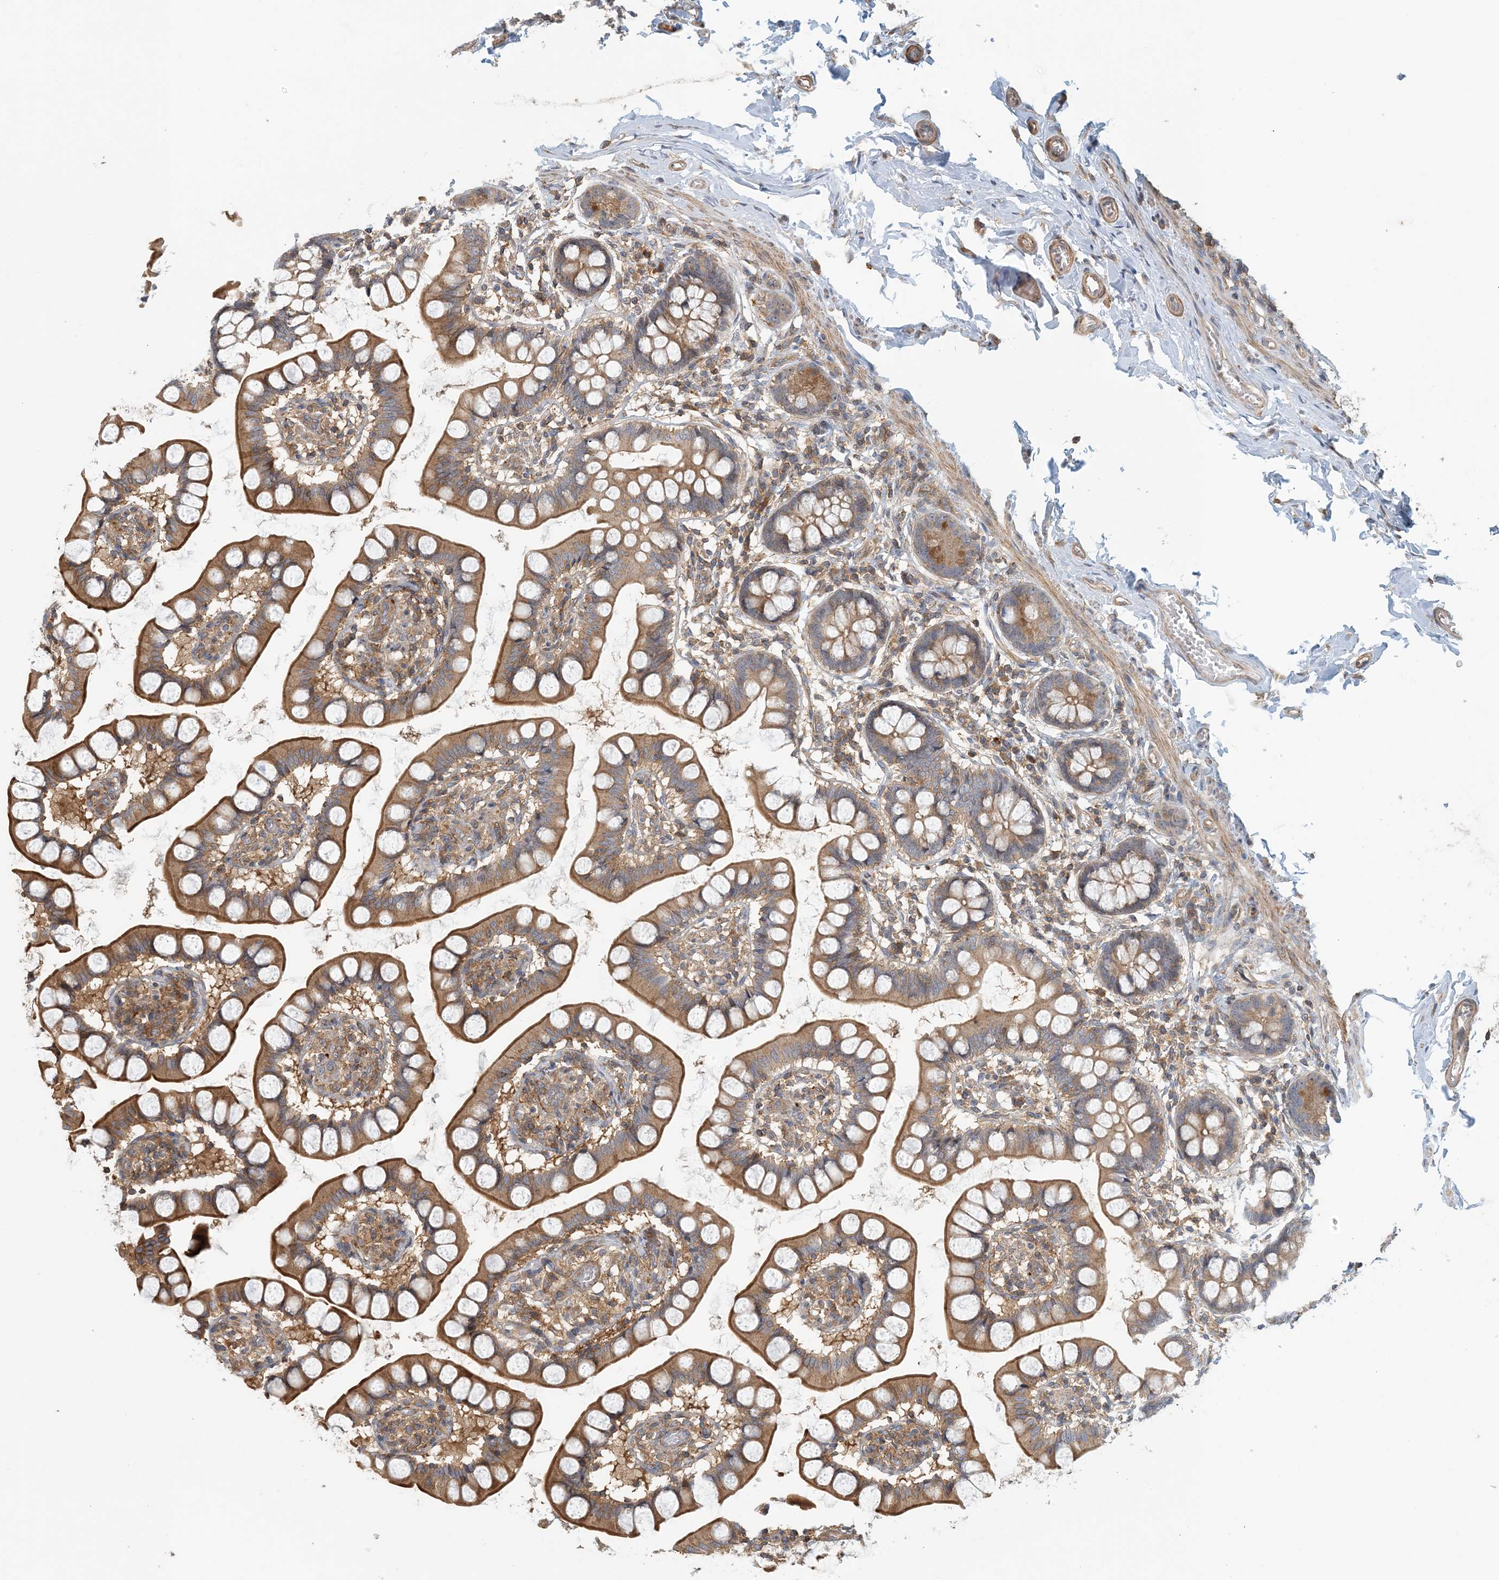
{"staining": {"intensity": "moderate", "quantity": ">75%", "location": "cytoplasmic/membranous"}, "tissue": "small intestine", "cell_type": "Glandular cells", "image_type": "normal", "snomed": [{"axis": "morphology", "description": "Normal tissue, NOS"}, {"axis": "topography", "description": "Small intestine"}], "caption": "Glandular cells exhibit medium levels of moderate cytoplasmic/membranous positivity in approximately >75% of cells in benign human small intestine.", "gene": "COLEC11", "patient": {"sex": "male", "age": 52}}